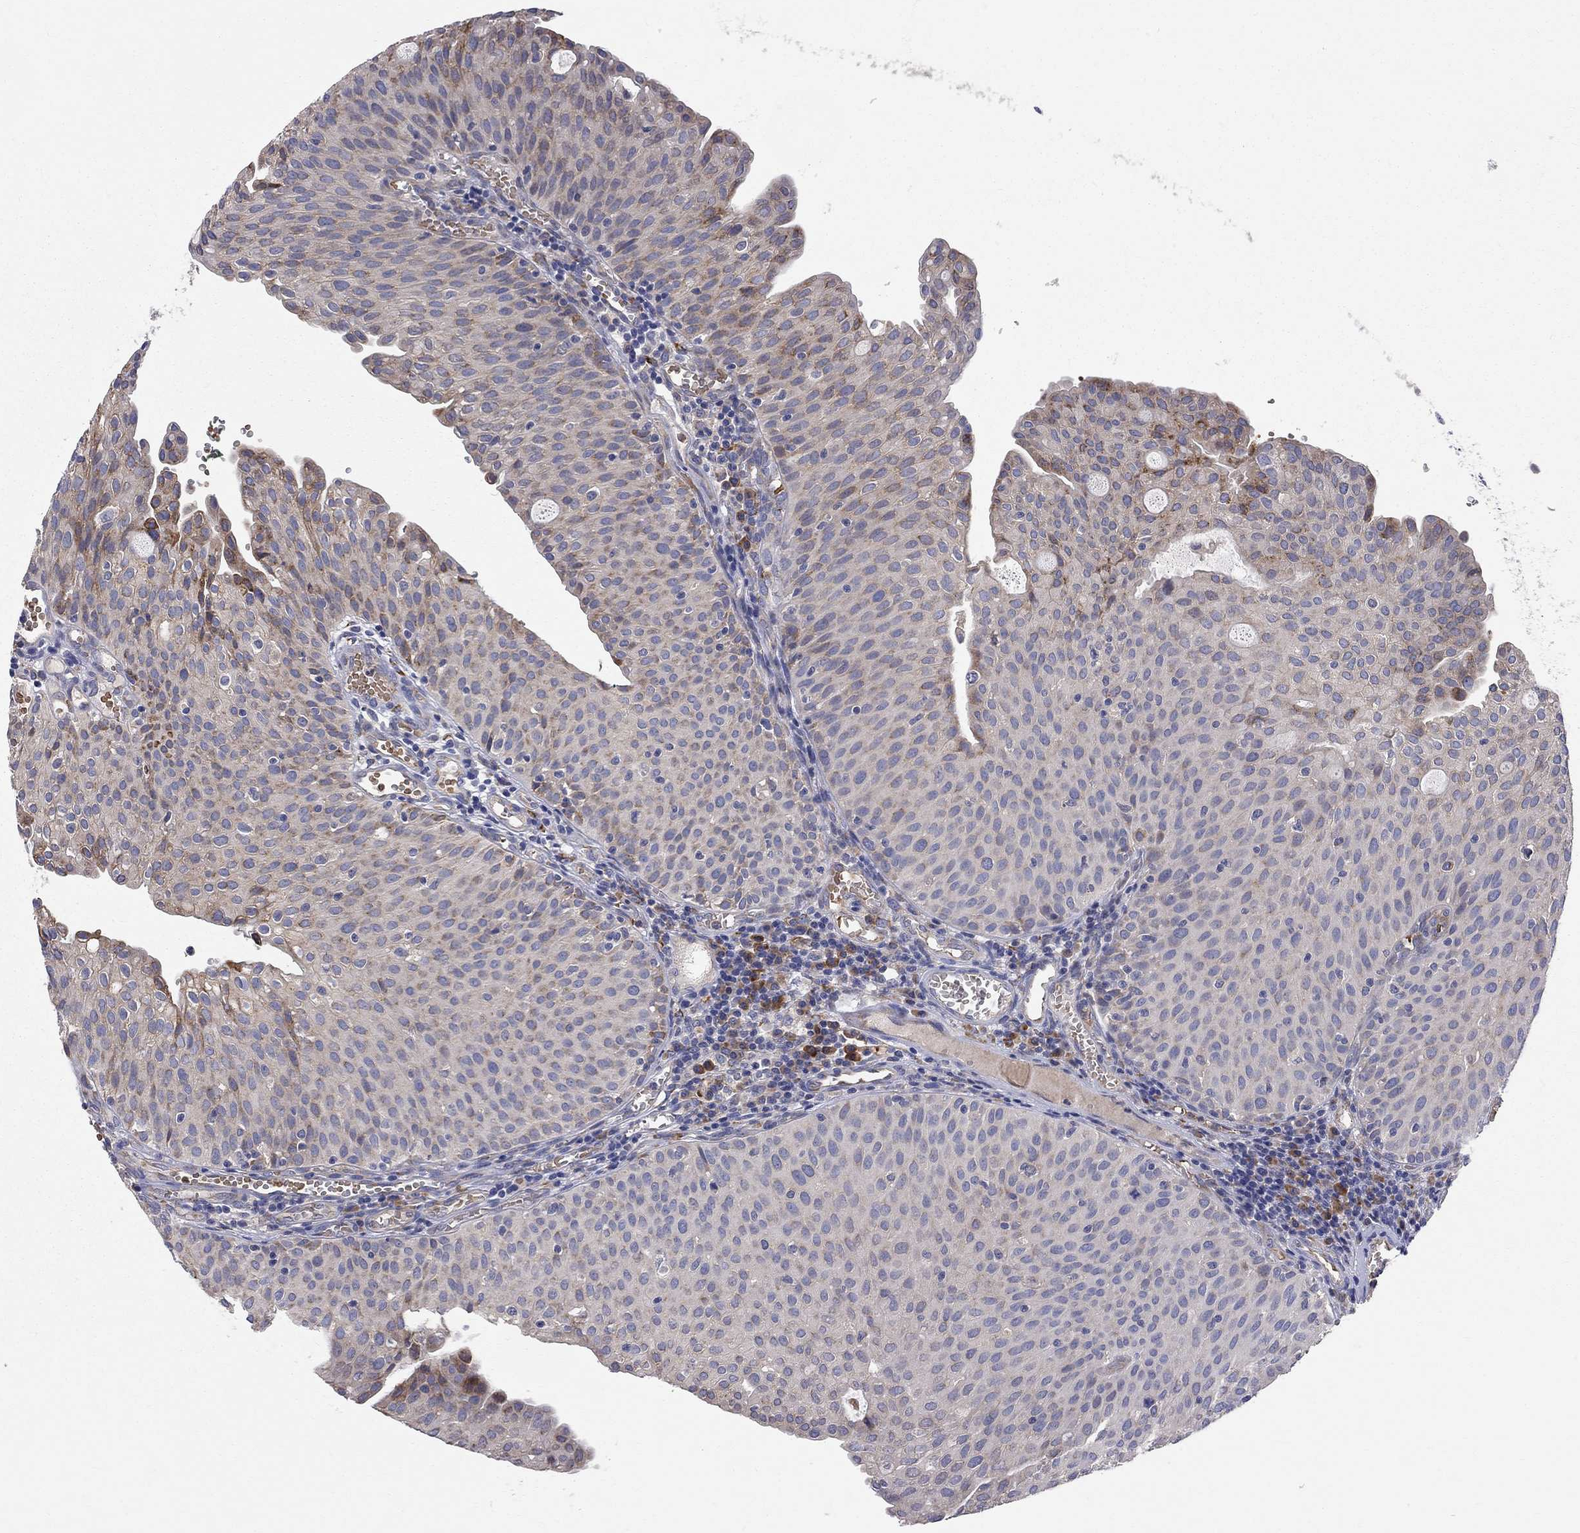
{"staining": {"intensity": "moderate", "quantity": "<25%", "location": "cytoplasmic/membranous"}, "tissue": "urothelial cancer", "cell_type": "Tumor cells", "image_type": "cancer", "snomed": [{"axis": "morphology", "description": "Urothelial carcinoma, Low grade"}, {"axis": "topography", "description": "Urinary bladder"}], "caption": "Immunohistochemistry (IHC) of urothelial carcinoma (low-grade) displays low levels of moderate cytoplasmic/membranous expression in approximately <25% of tumor cells. The protein of interest is stained brown, and the nuclei are stained in blue (DAB IHC with brightfield microscopy, high magnification).", "gene": "CASTOR1", "patient": {"sex": "male", "age": 54}}